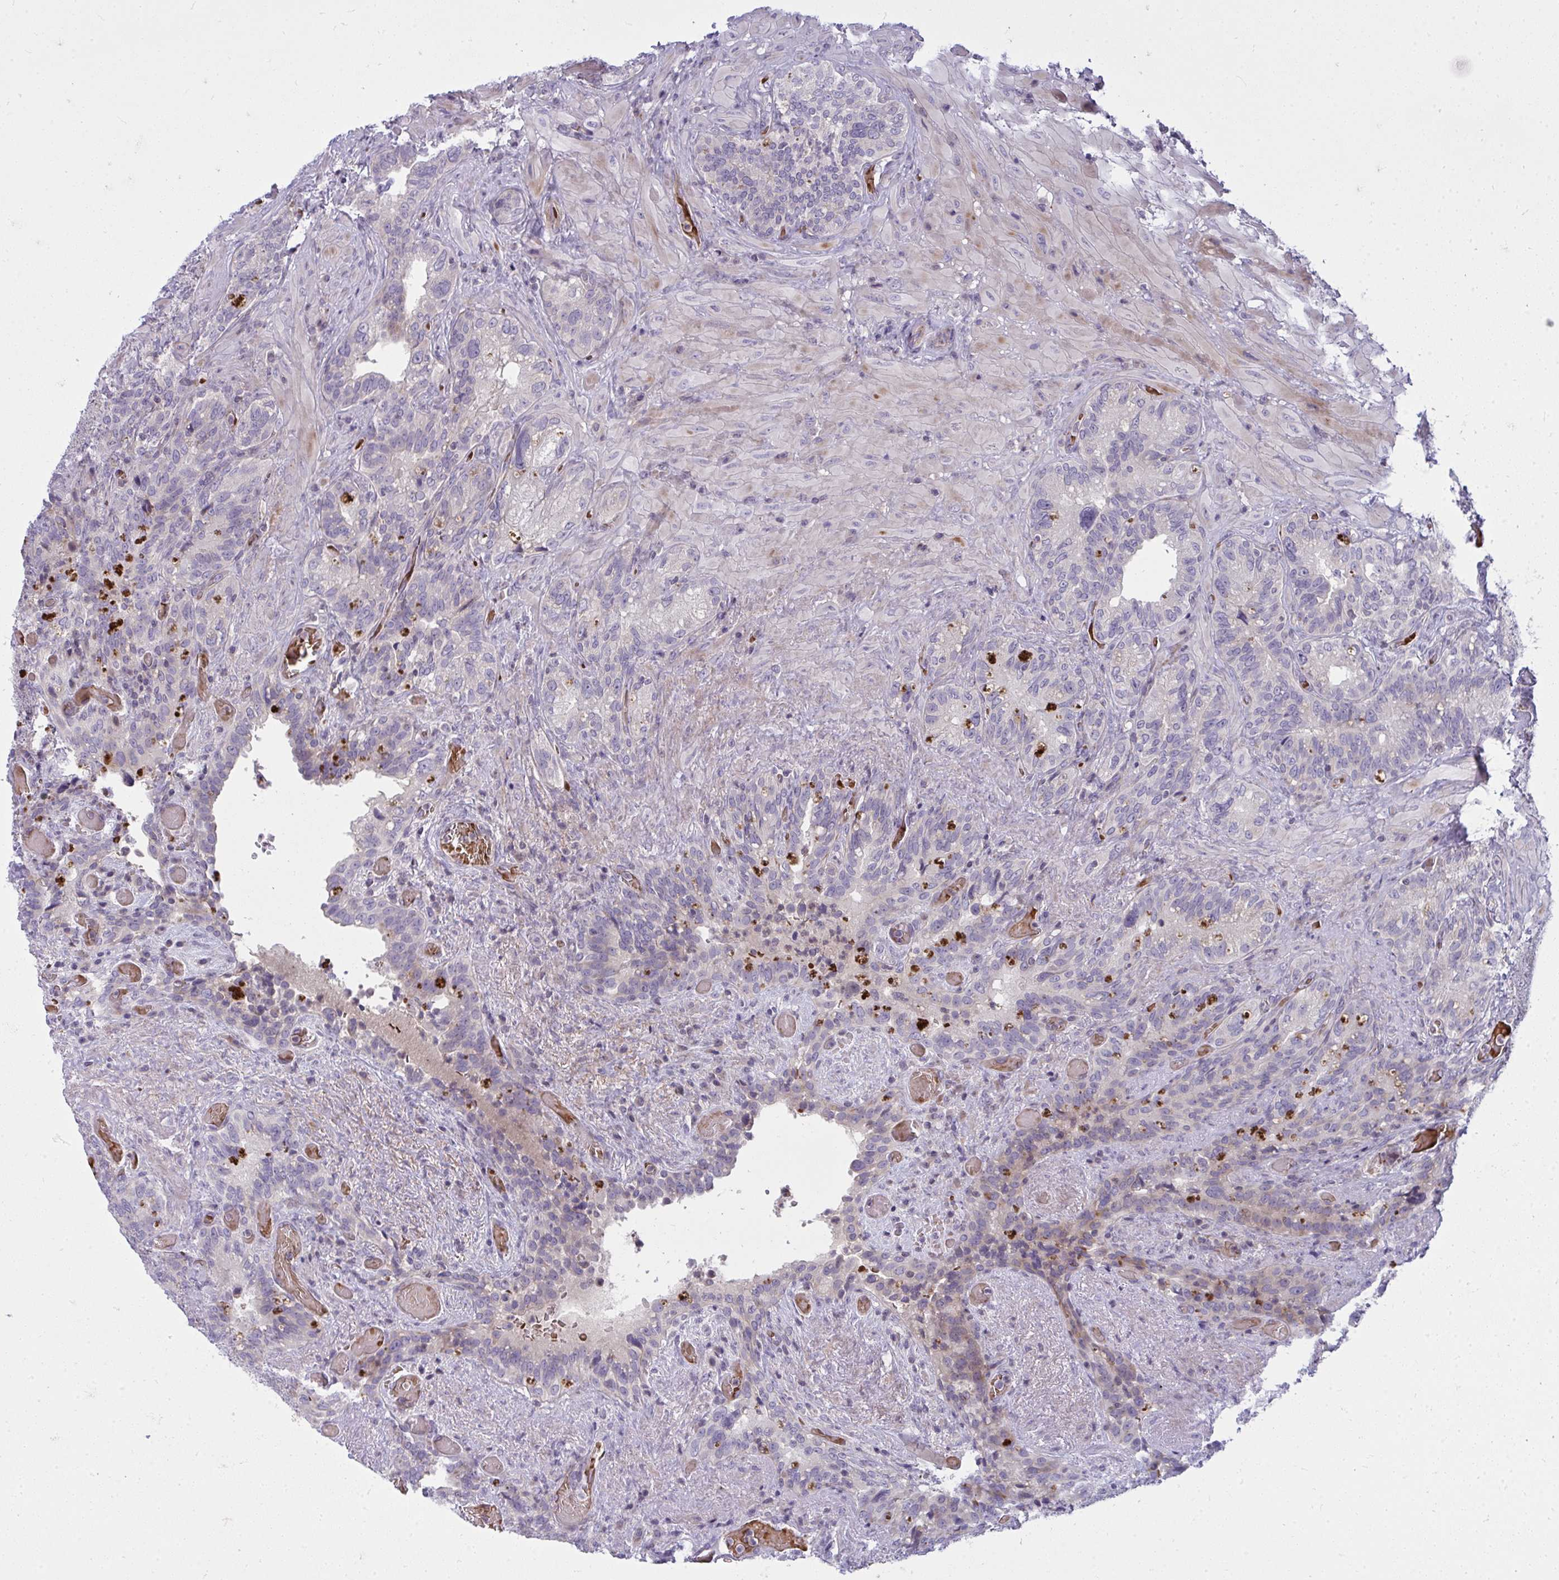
{"staining": {"intensity": "weak", "quantity": "<25%", "location": "cytoplasmic/membranous"}, "tissue": "seminal vesicle", "cell_type": "Glandular cells", "image_type": "normal", "snomed": [{"axis": "morphology", "description": "Normal tissue, NOS"}, {"axis": "topography", "description": "Seminal veicle"}], "caption": "Glandular cells show no significant staining in benign seminal vesicle. Nuclei are stained in blue.", "gene": "SLC14A1", "patient": {"sex": "male", "age": 68}}